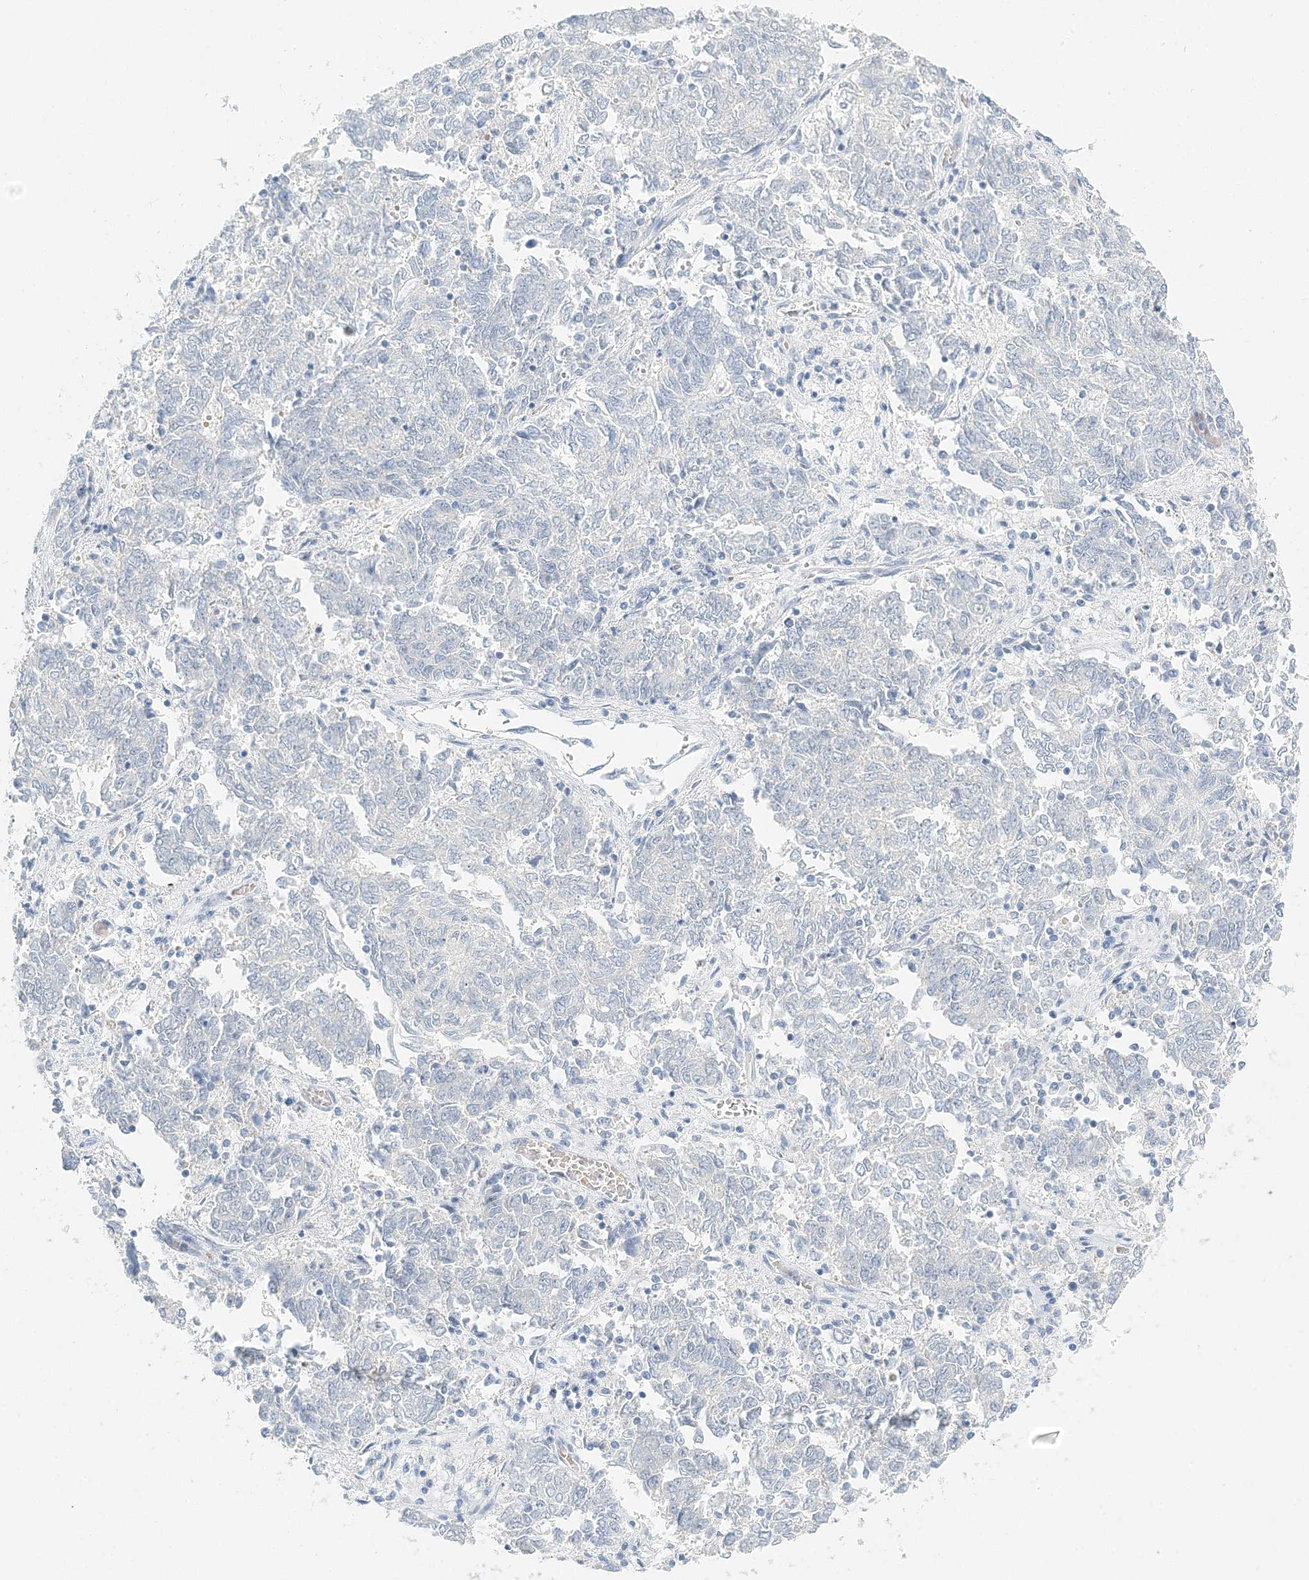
{"staining": {"intensity": "negative", "quantity": "none", "location": "none"}, "tissue": "endometrial cancer", "cell_type": "Tumor cells", "image_type": "cancer", "snomed": [{"axis": "morphology", "description": "Adenocarcinoma, NOS"}, {"axis": "topography", "description": "Endometrium"}], "caption": "Image shows no protein expression in tumor cells of endometrial adenocarcinoma tissue.", "gene": "VILL", "patient": {"sex": "female", "age": 80}}